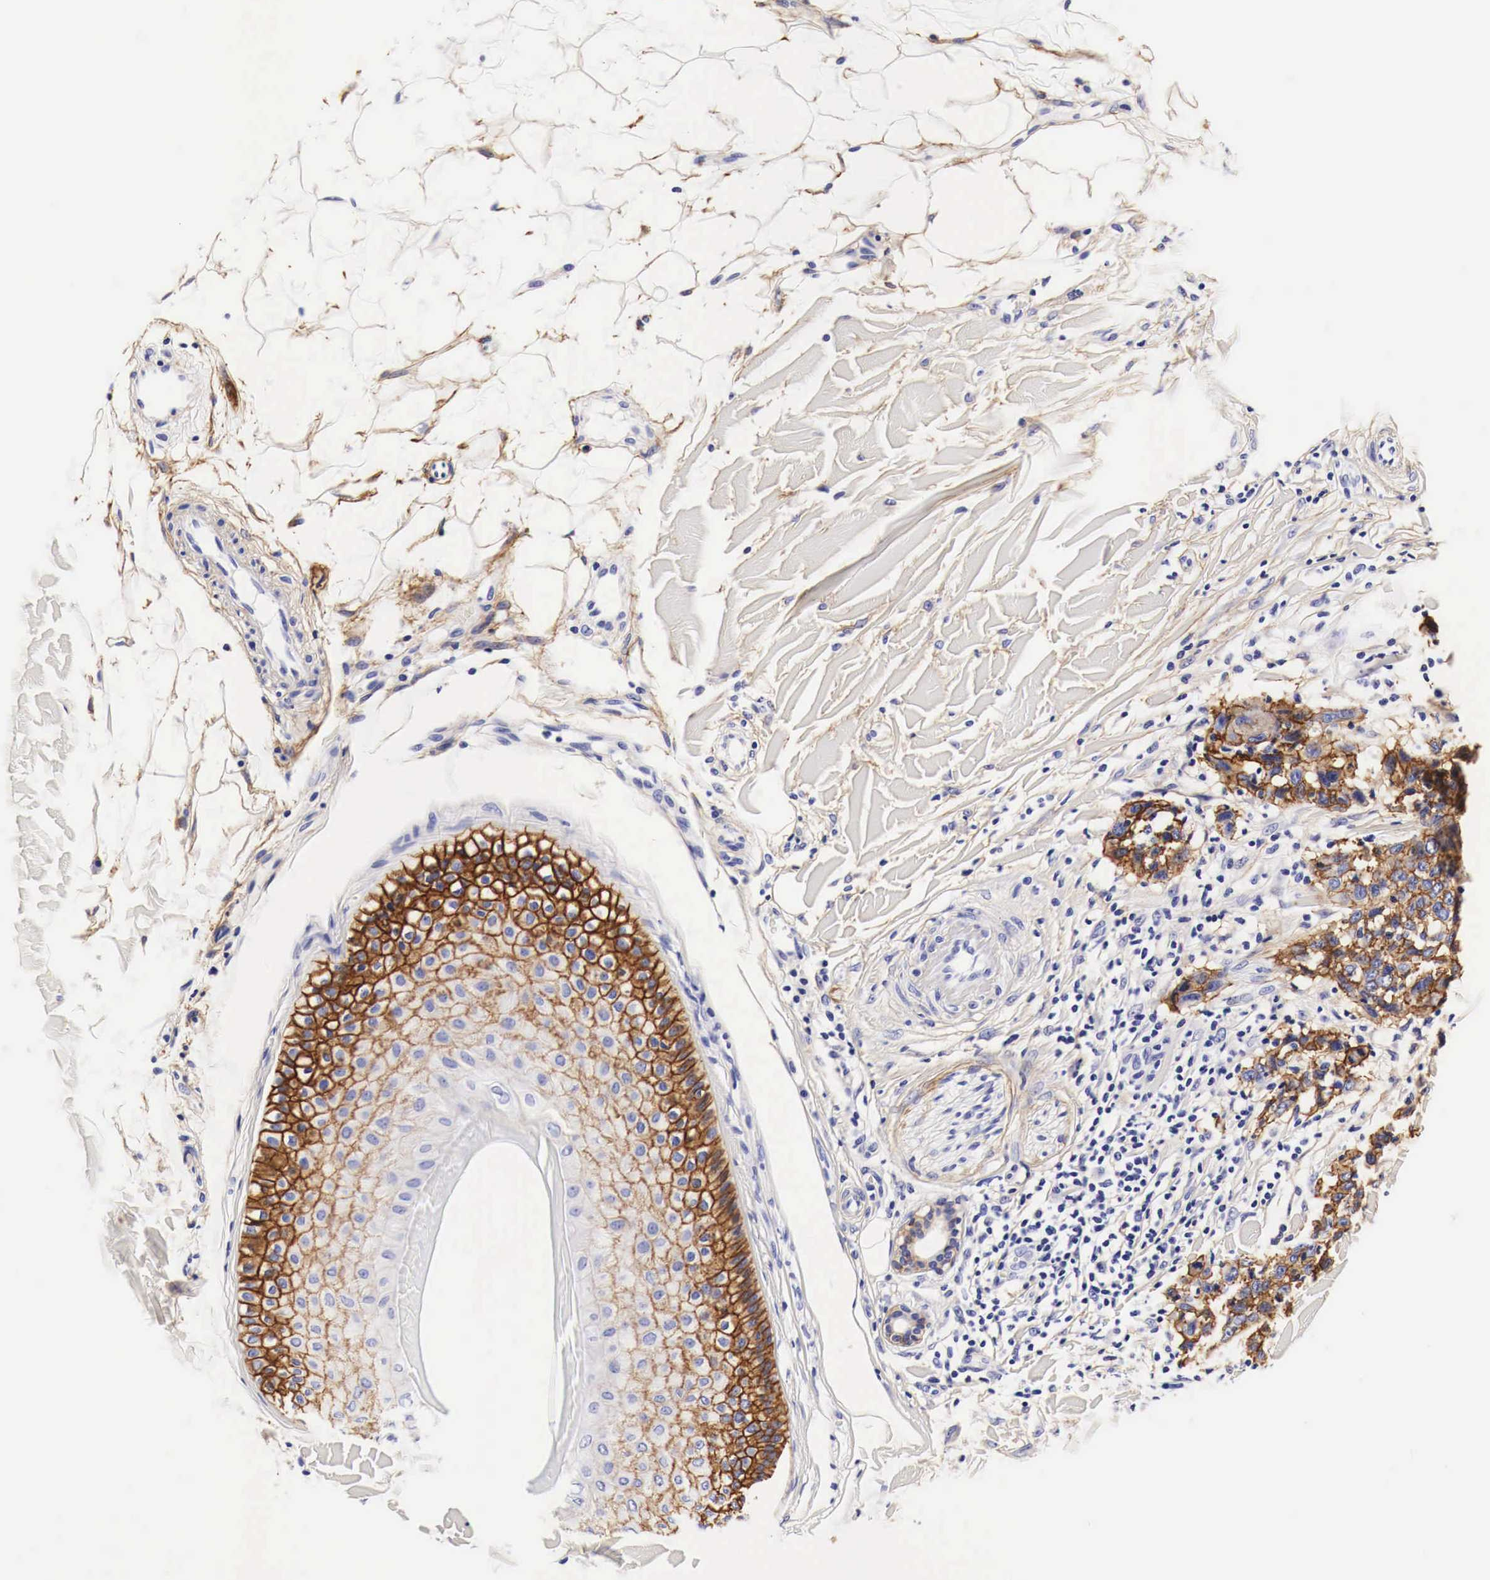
{"staining": {"intensity": "moderate", "quantity": ">75%", "location": "cytoplasmic/membranous"}, "tissue": "skin cancer", "cell_type": "Tumor cells", "image_type": "cancer", "snomed": [{"axis": "morphology", "description": "Squamous cell carcinoma, NOS"}, {"axis": "topography", "description": "Skin"}], "caption": "A micrograph of skin squamous cell carcinoma stained for a protein shows moderate cytoplasmic/membranous brown staining in tumor cells.", "gene": "EGFR", "patient": {"sex": "male", "age": 77}}